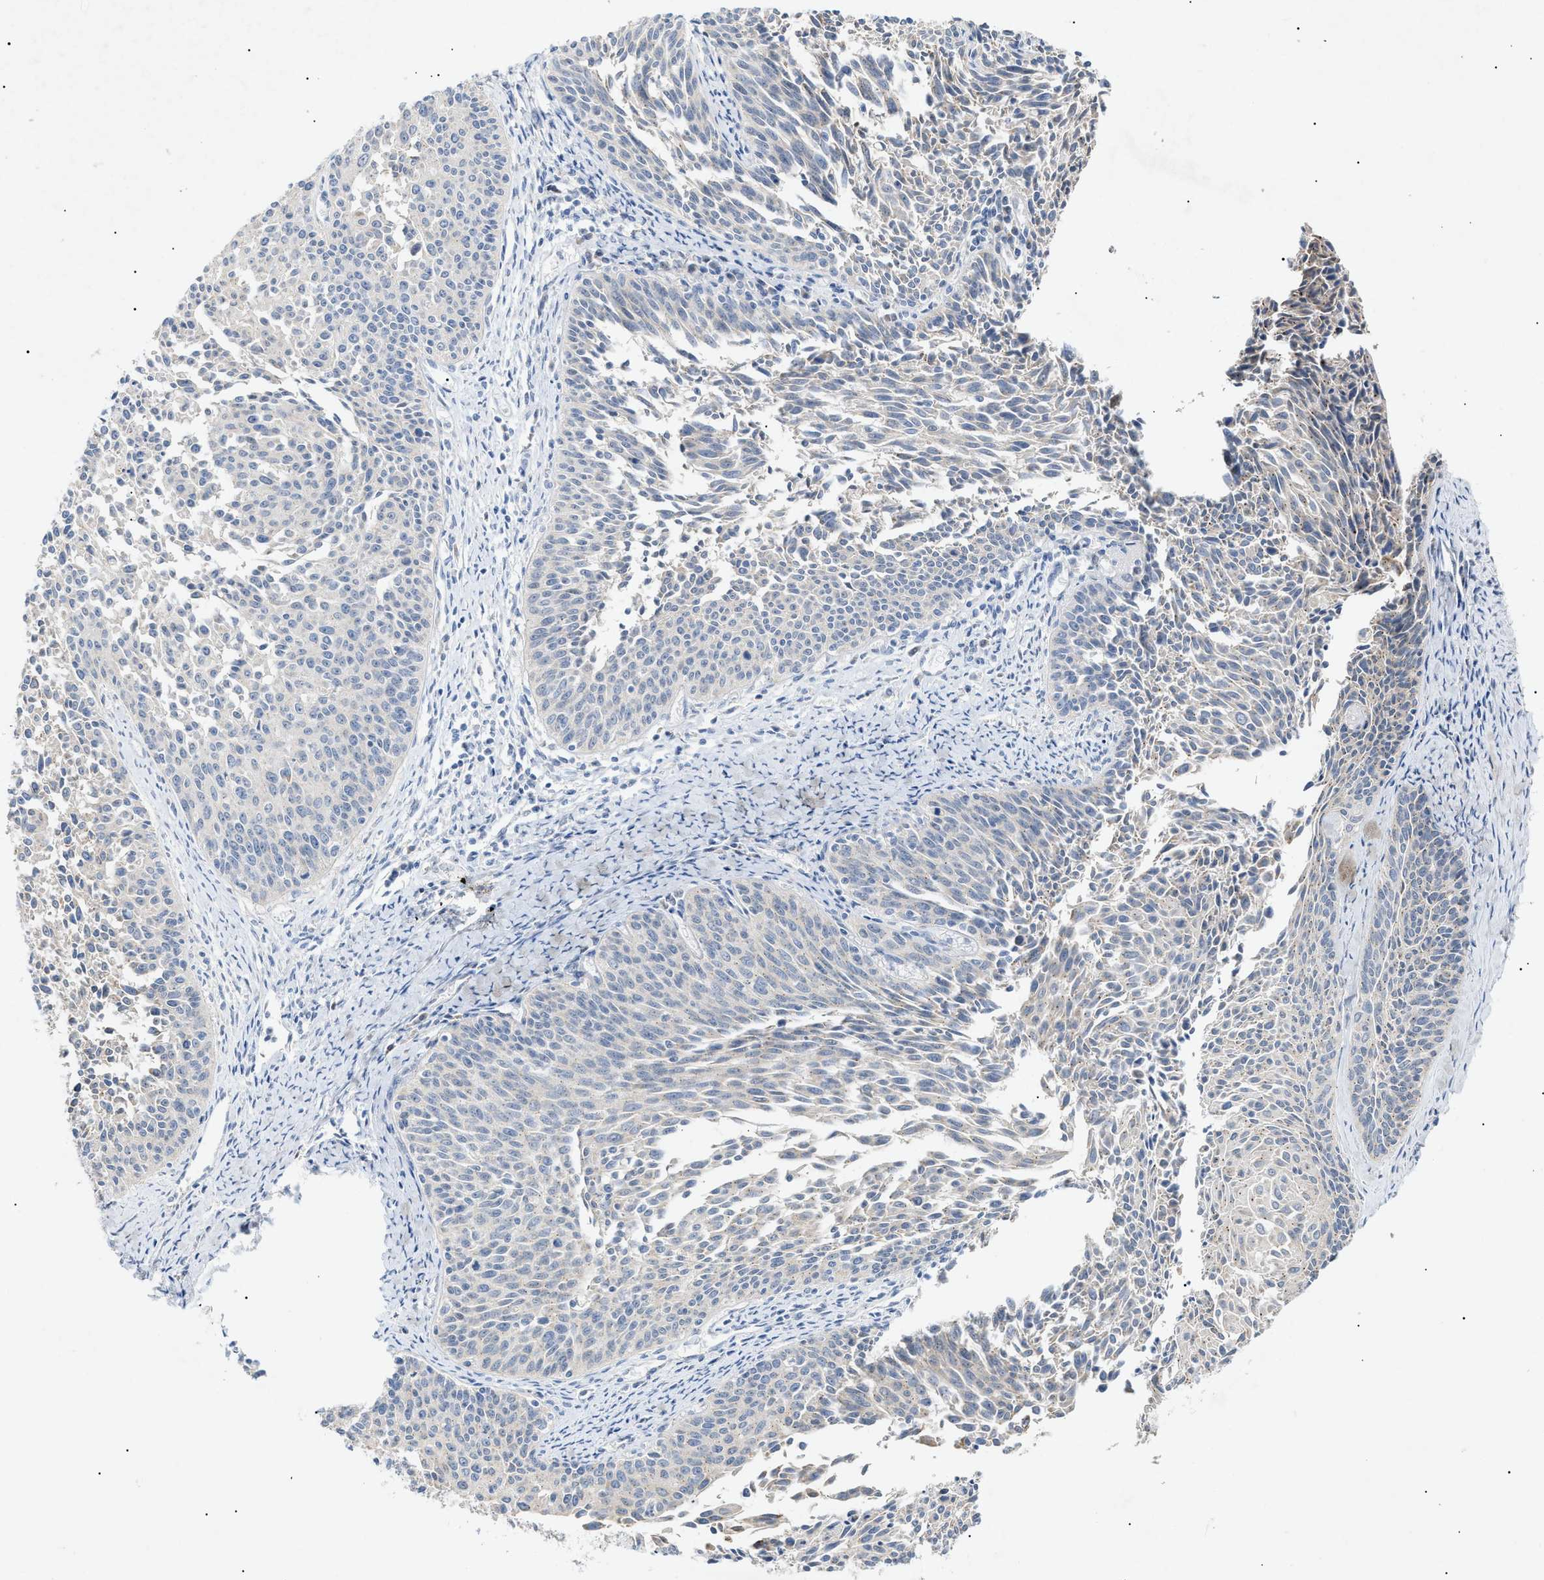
{"staining": {"intensity": "negative", "quantity": "none", "location": "none"}, "tissue": "cervical cancer", "cell_type": "Tumor cells", "image_type": "cancer", "snomed": [{"axis": "morphology", "description": "Squamous cell carcinoma, NOS"}, {"axis": "topography", "description": "Cervix"}], "caption": "Tumor cells show no significant protein expression in cervical squamous cell carcinoma.", "gene": "SLC25A31", "patient": {"sex": "female", "age": 55}}